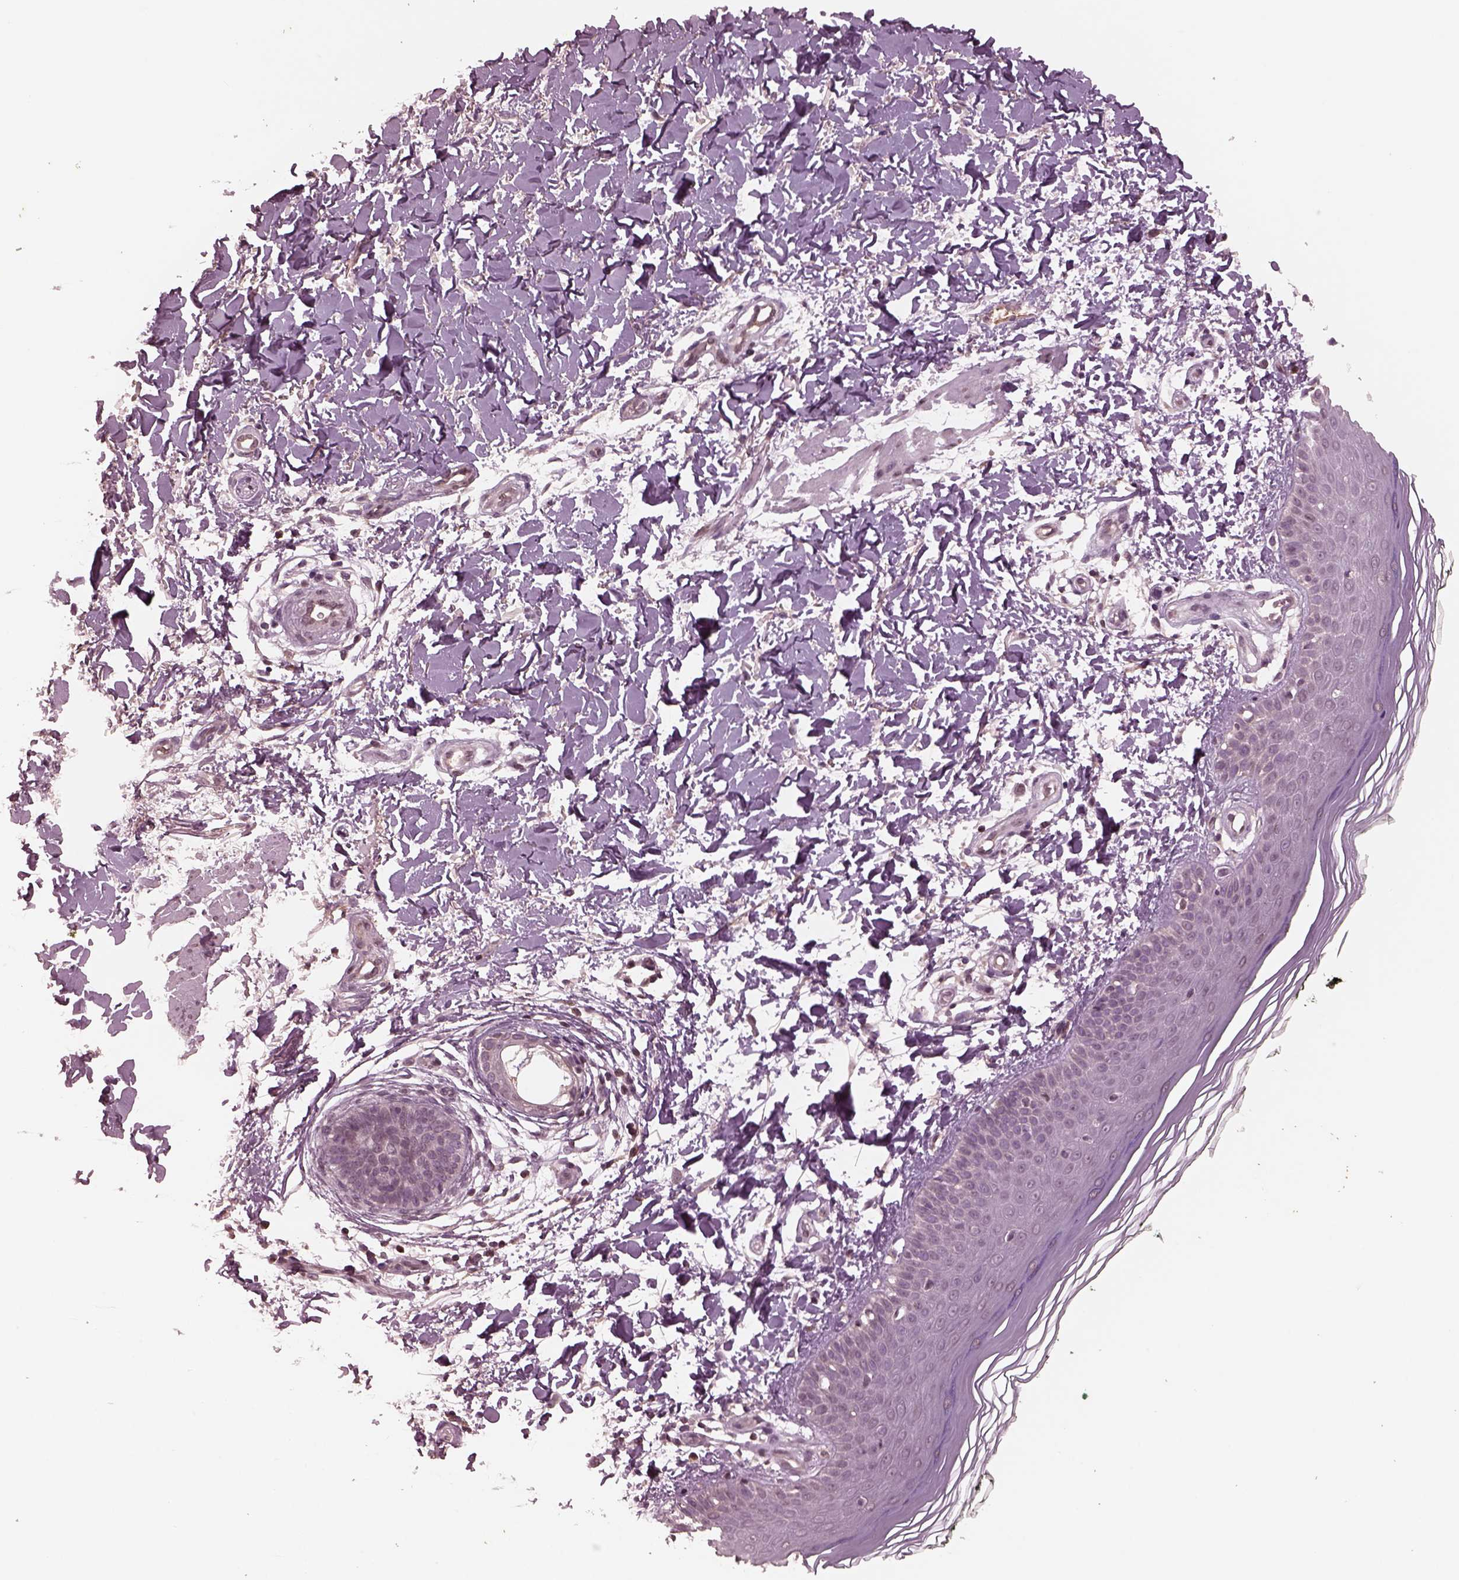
{"staining": {"intensity": "negative", "quantity": "none", "location": "none"}, "tissue": "skin", "cell_type": "Fibroblasts", "image_type": "normal", "snomed": [{"axis": "morphology", "description": "Normal tissue, NOS"}, {"axis": "topography", "description": "Skin"}], "caption": "This is an immunohistochemistry image of unremarkable human skin. There is no expression in fibroblasts.", "gene": "PTX4", "patient": {"sex": "female", "age": 62}}